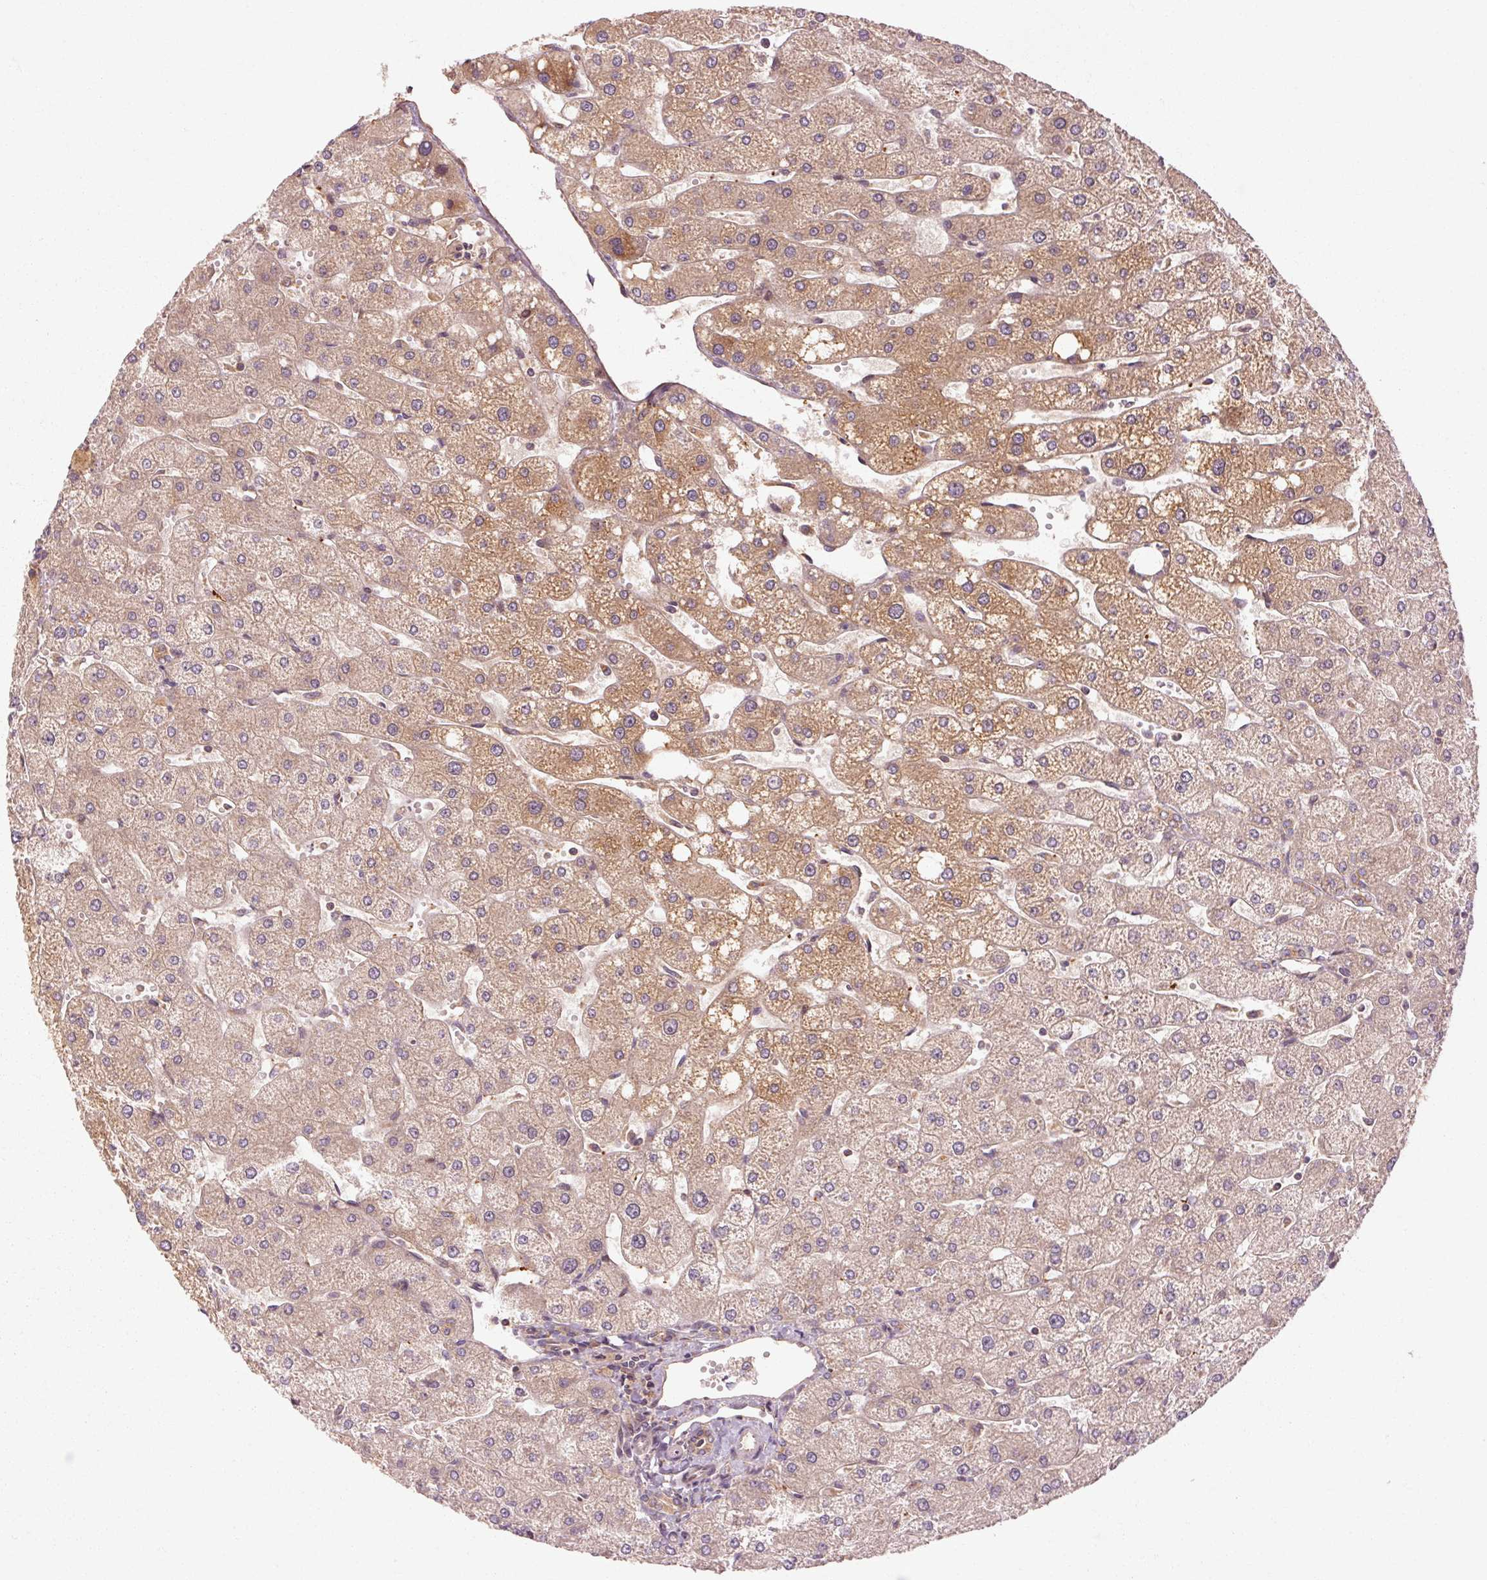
{"staining": {"intensity": "weak", "quantity": ">75%", "location": "cytoplasmic/membranous"}, "tissue": "liver", "cell_type": "Cholangiocytes", "image_type": "normal", "snomed": [{"axis": "morphology", "description": "Normal tissue, NOS"}, {"axis": "topography", "description": "Liver"}], "caption": "Normal liver was stained to show a protein in brown. There is low levels of weak cytoplasmic/membranous staining in approximately >75% of cholangiocytes.", "gene": "CTNNA1", "patient": {"sex": "male", "age": 67}}